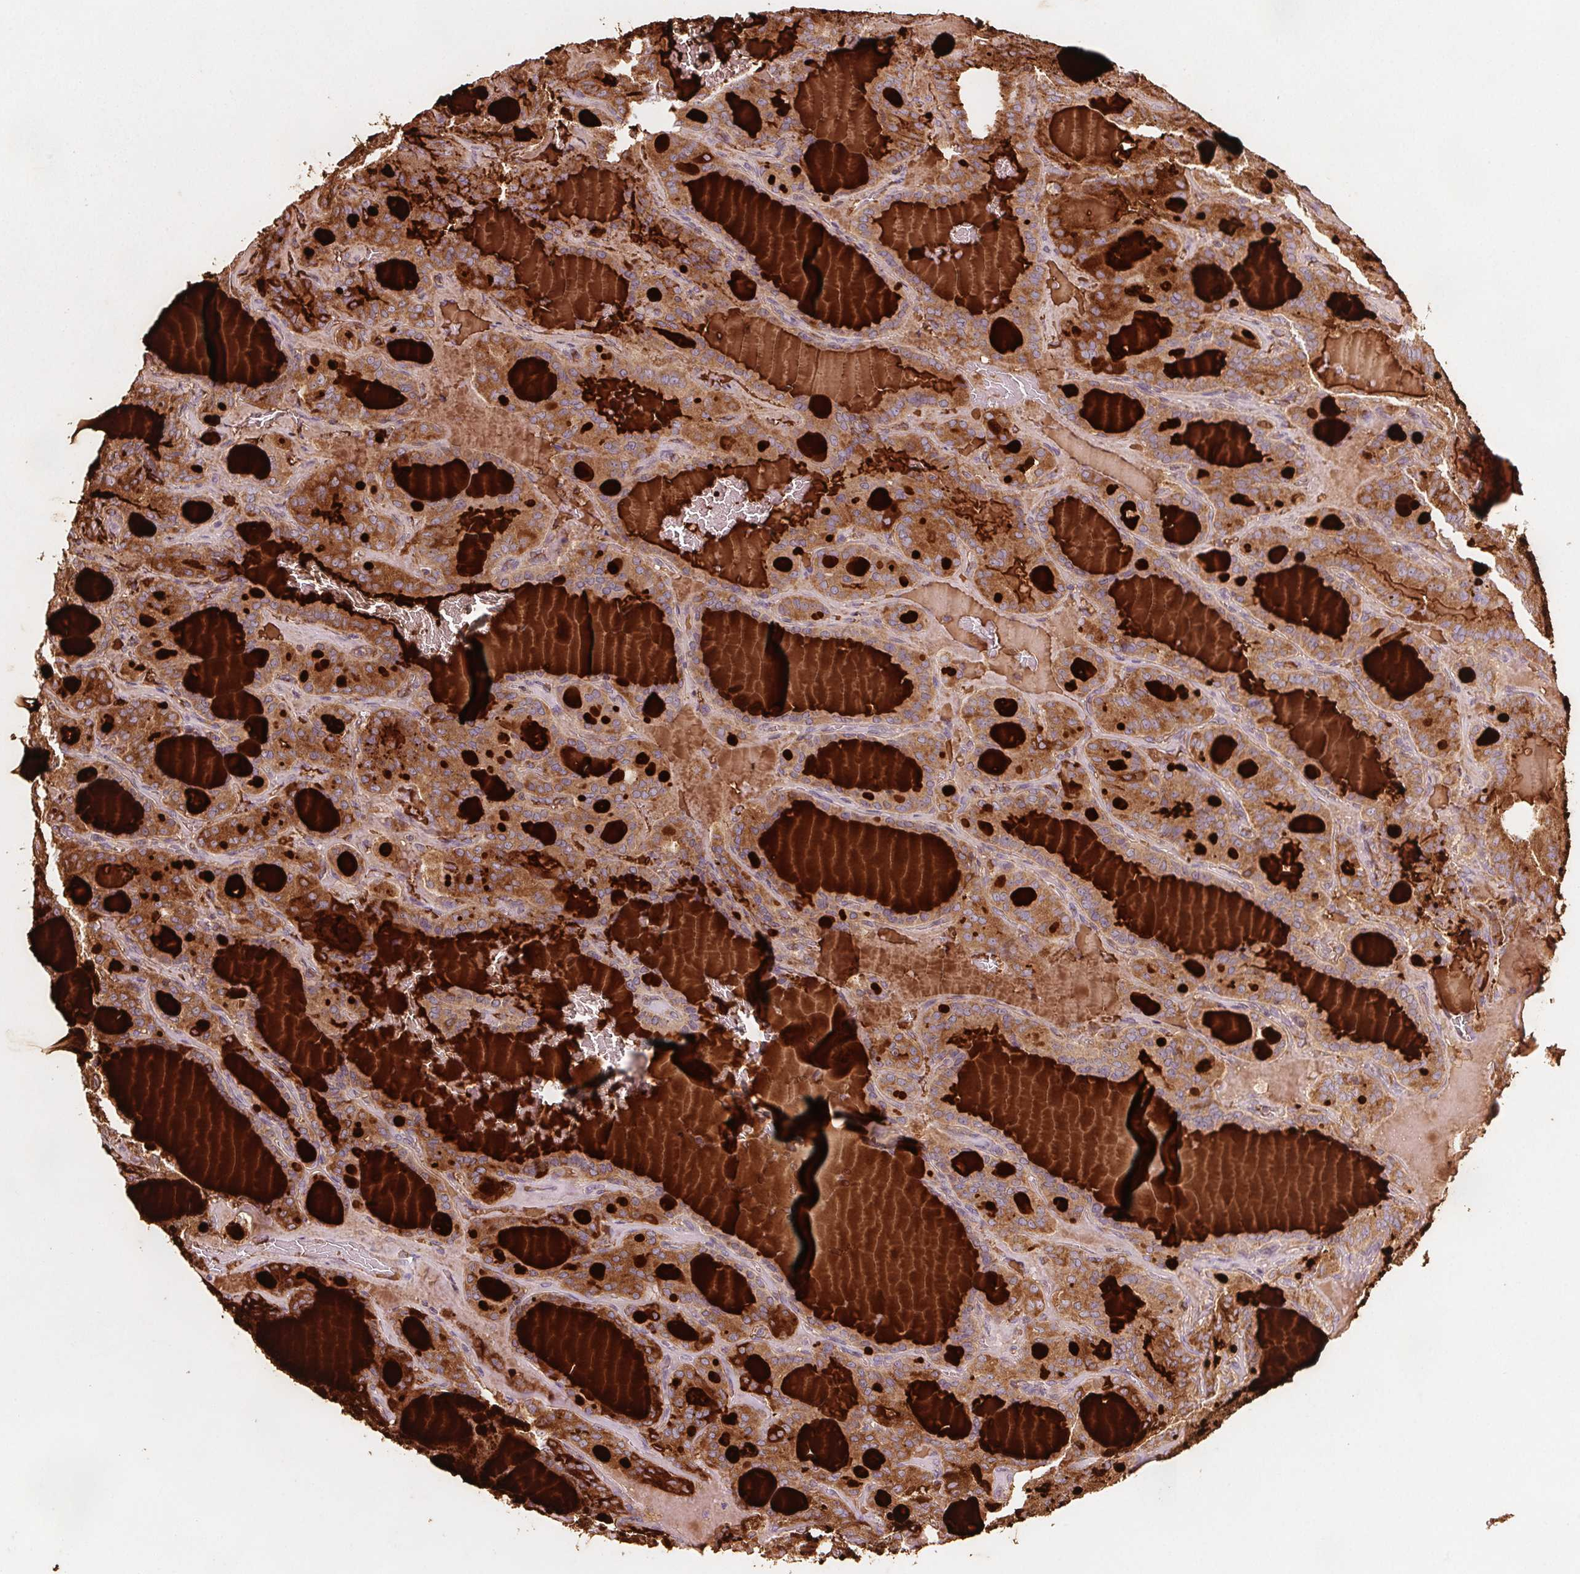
{"staining": {"intensity": "moderate", "quantity": ">75%", "location": "cytoplasmic/membranous"}, "tissue": "thyroid cancer", "cell_type": "Tumor cells", "image_type": "cancer", "snomed": [{"axis": "morphology", "description": "Papillary adenocarcinoma, NOS"}, {"axis": "topography", "description": "Thyroid gland"}], "caption": "There is medium levels of moderate cytoplasmic/membranous positivity in tumor cells of thyroid papillary adenocarcinoma, as demonstrated by immunohistochemical staining (brown color).", "gene": "ADAM33", "patient": {"sex": "male", "age": 87}}